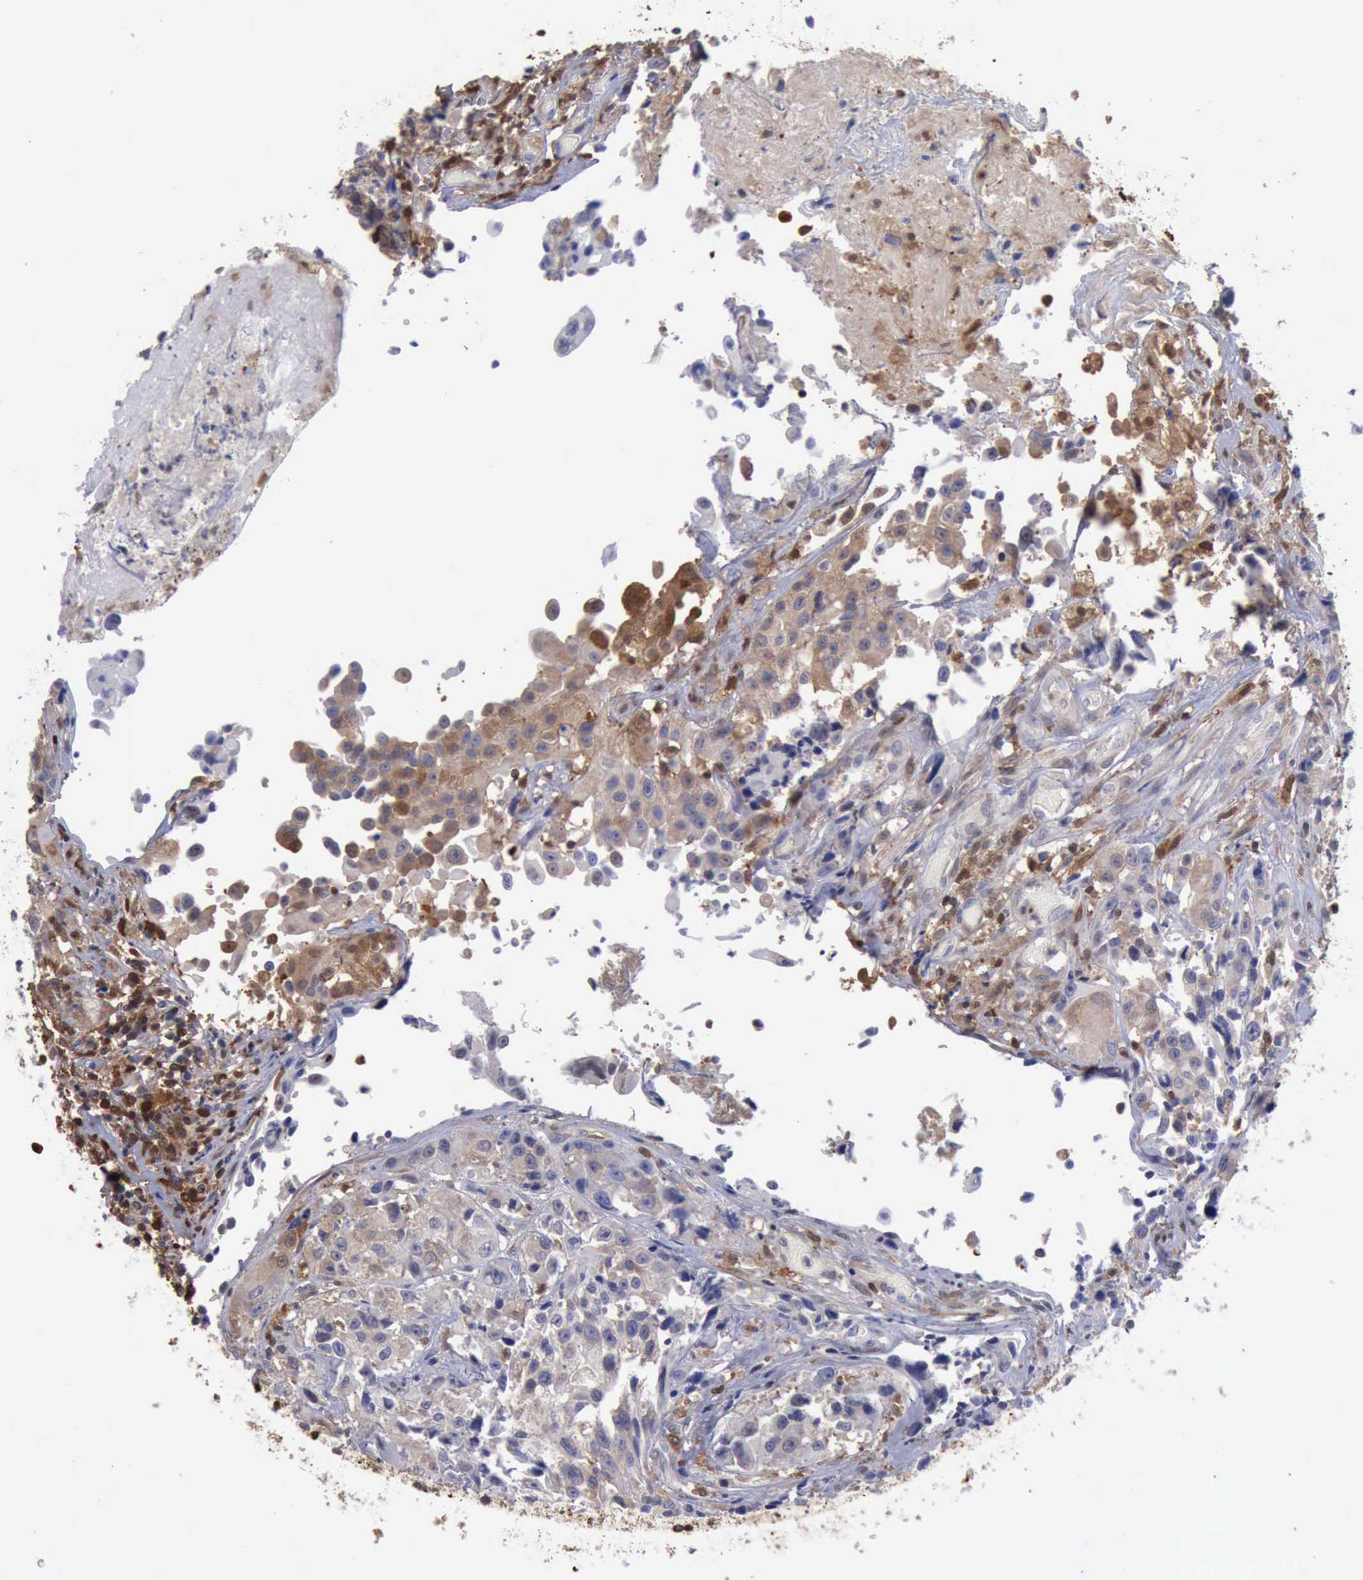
{"staining": {"intensity": "moderate", "quantity": "25%-75%", "location": "cytoplasmic/membranous,nuclear"}, "tissue": "urothelial cancer", "cell_type": "Tumor cells", "image_type": "cancer", "snomed": [{"axis": "morphology", "description": "Urothelial carcinoma, High grade"}, {"axis": "topography", "description": "Urinary bladder"}], "caption": "Protein staining displays moderate cytoplasmic/membranous and nuclear expression in about 25%-75% of tumor cells in urothelial cancer. (DAB (3,3'-diaminobenzidine) = brown stain, brightfield microscopy at high magnification).", "gene": "STAT1", "patient": {"sex": "female", "age": 81}}